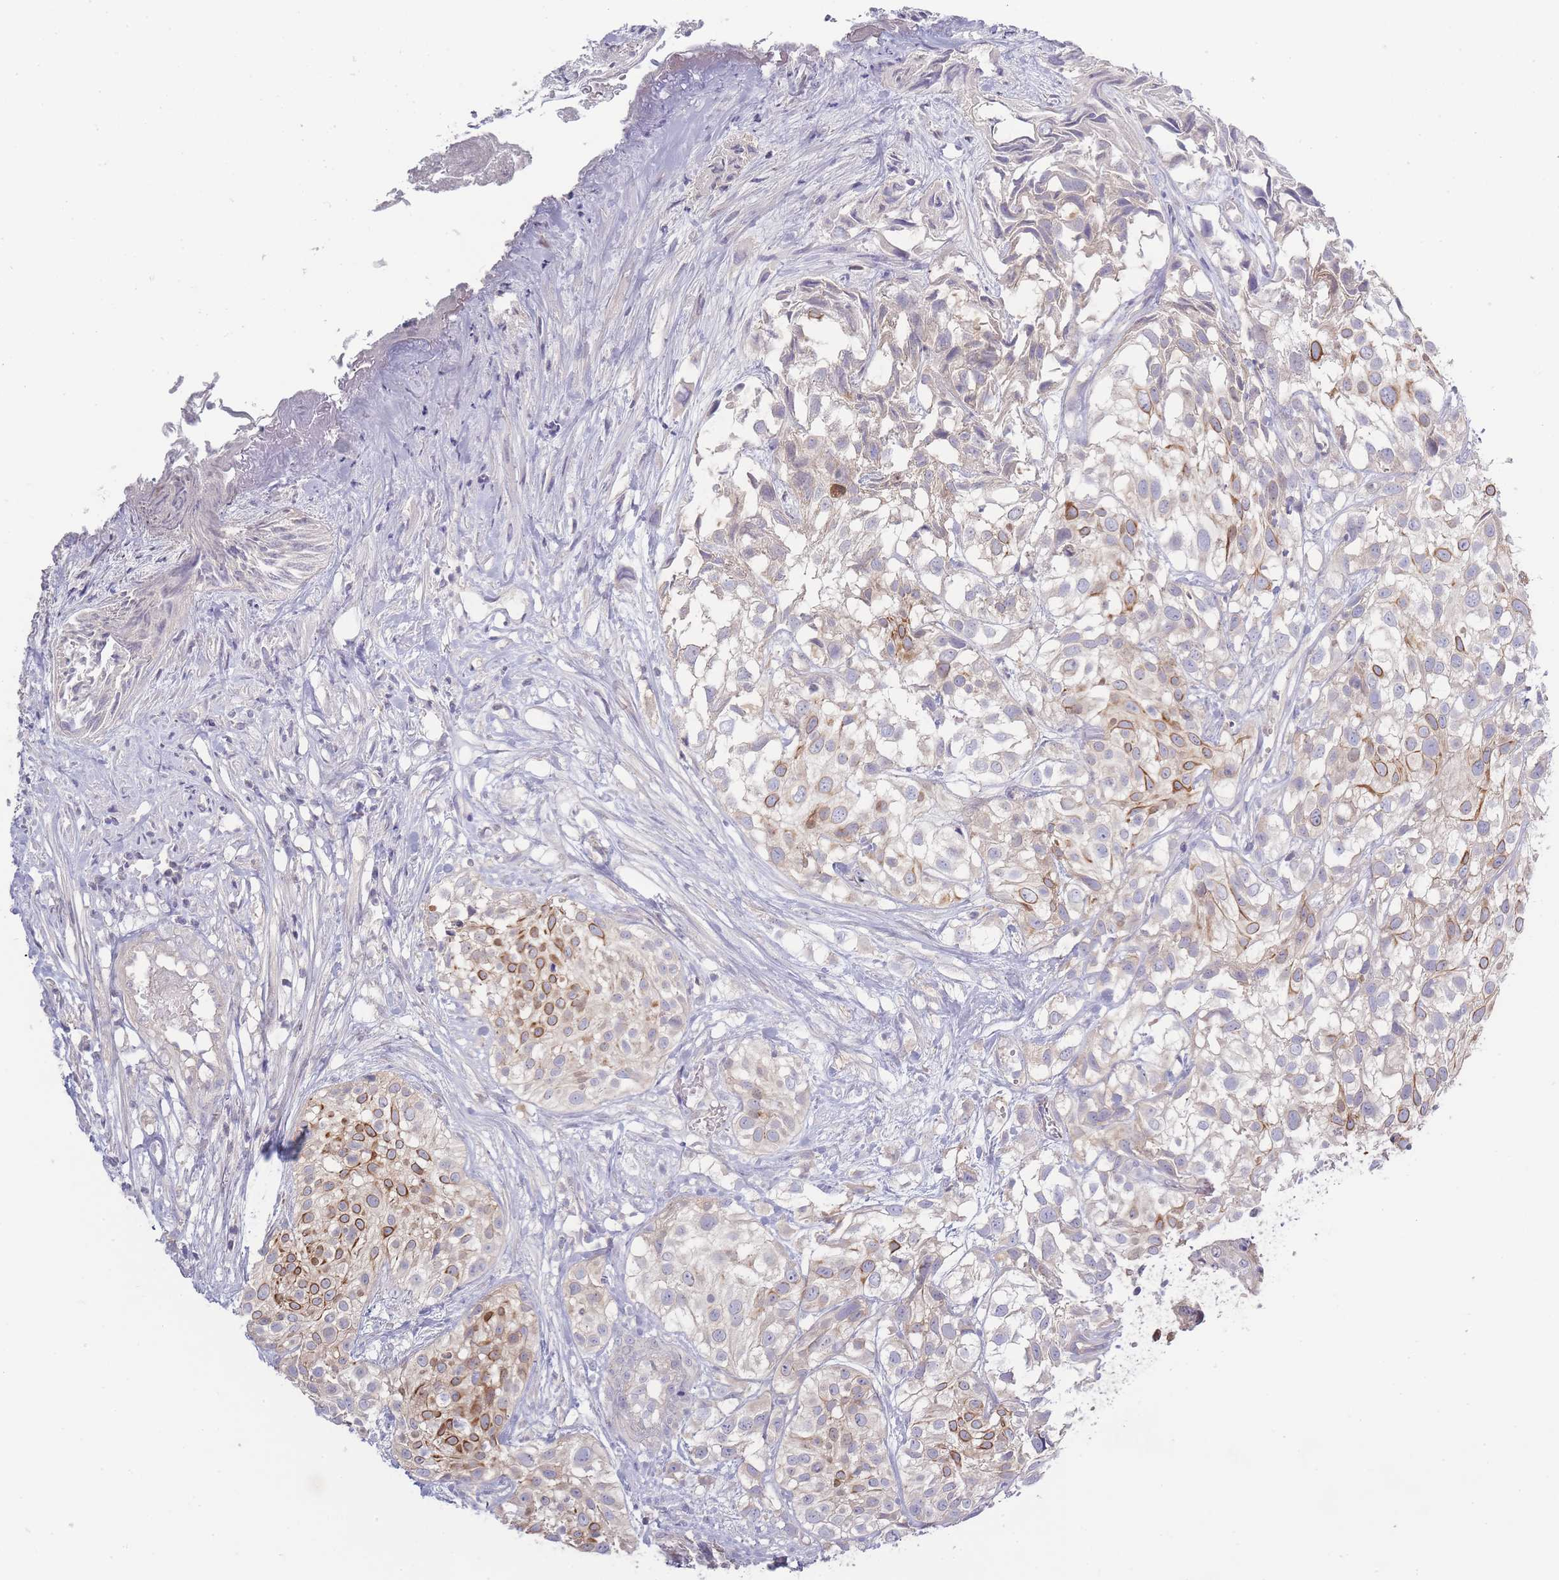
{"staining": {"intensity": "moderate", "quantity": "<25%", "location": "cytoplasmic/membranous"}, "tissue": "urothelial cancer", "cell_type": "Tumor cells", "image_type": "cancer", "snomed": [{"axis": "morphology", "description": "Urothelial carcinoma, High grade"}, {"axis": "topography", "description": "Urinary bladder"}], "caption": "Immunohistochemistry (IHC) micrograph of urothelial carcinoma (high-grade) stained for a protein (brown), which displays low levels of moderate cytoplasmic/membranous expression in approximately <25% of tumor cells.", "gene": "SPHKAP", "patient": {"sex": "male", "age": 56}}